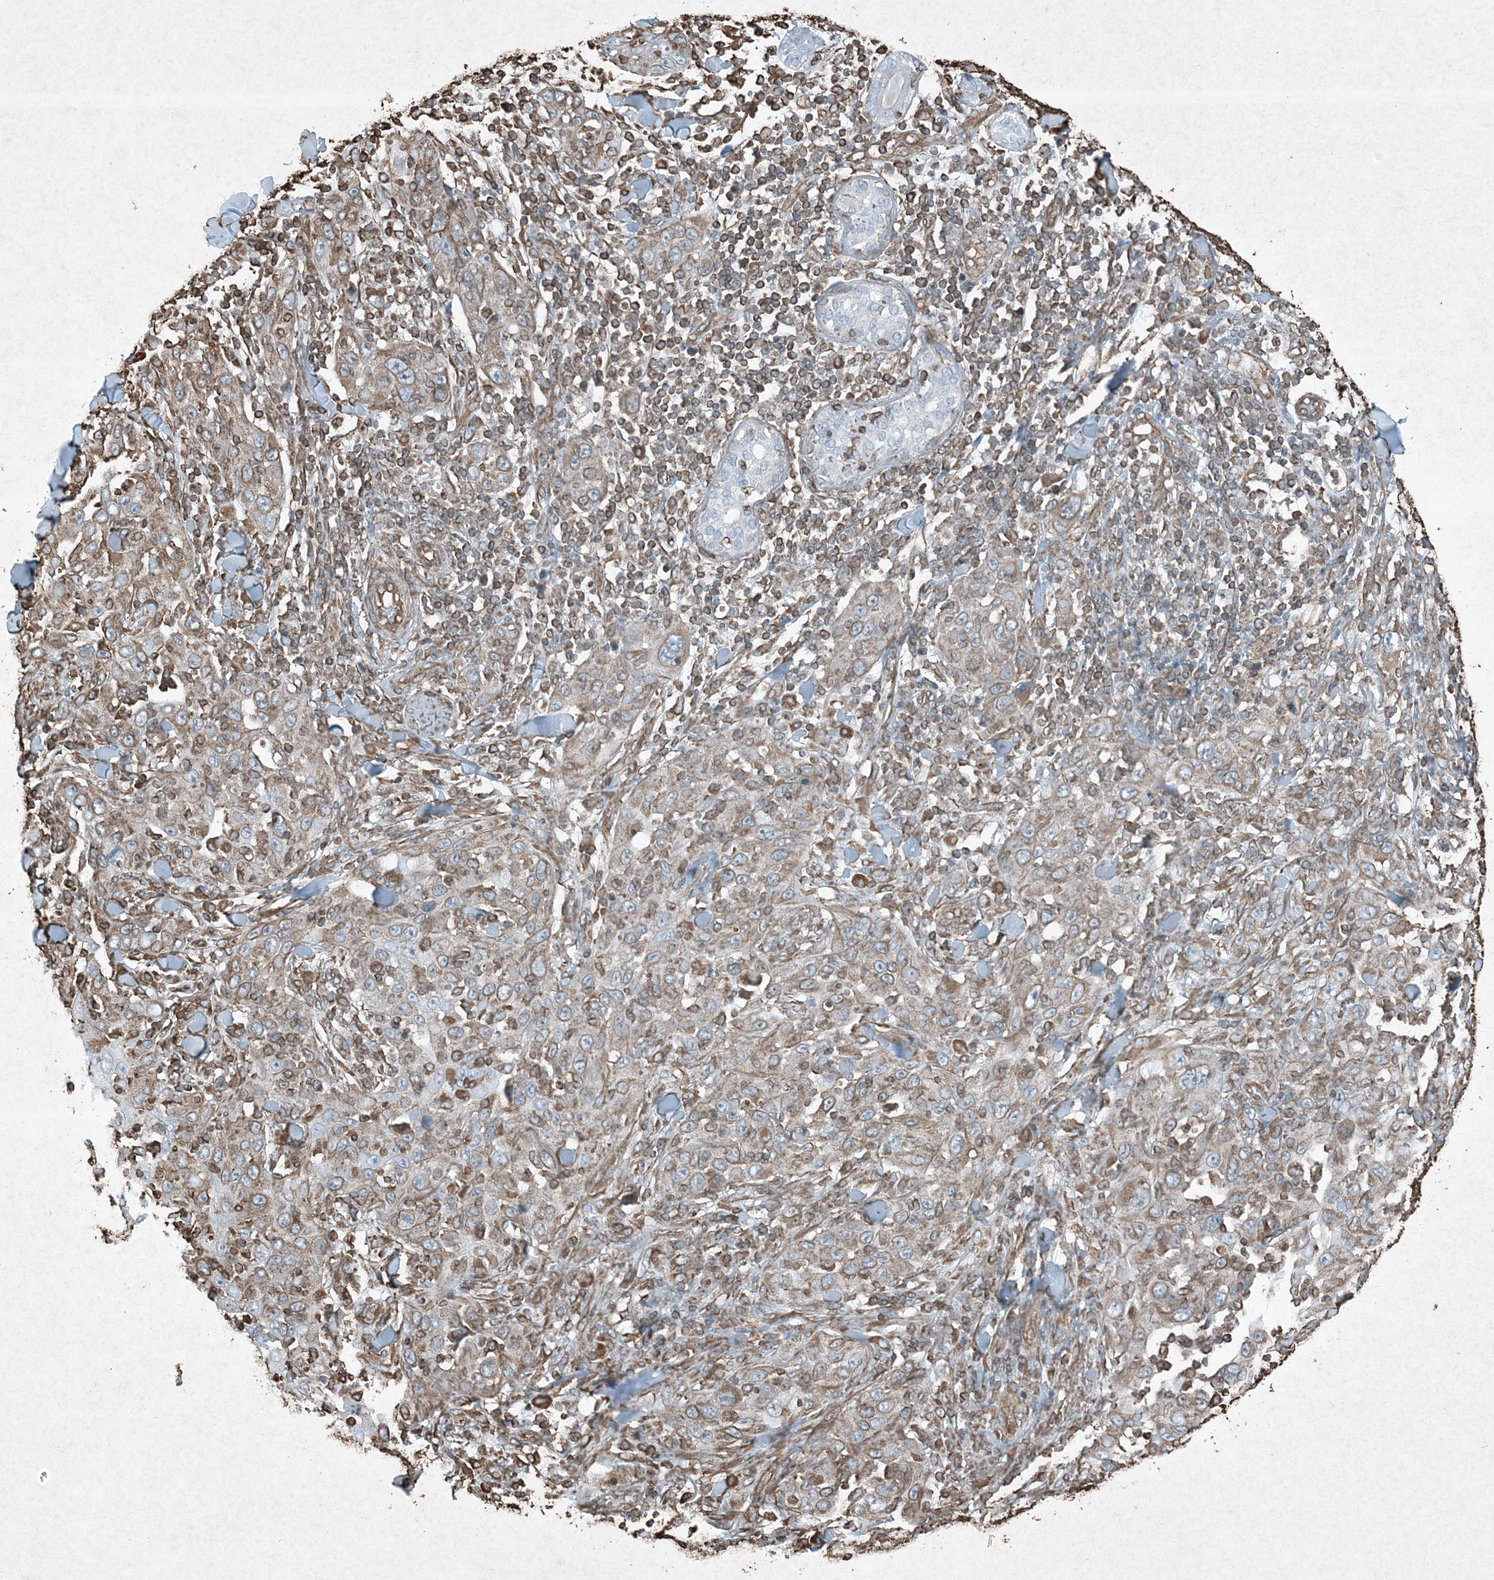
{"staining": {"intensity": "moderate", "quantity": "25%-75%", "location": "cytoplasmic/membranous"}, "tissue": "skin cancer", "cell_type": "Tumor cells", "image_type": "cancer", "snomed": [{"axis": "morphology", "description": "Squamous cell carcinoma, NOS"}, {"axis": "topography", "description": "Skin"}], "caption": "This histopathology image exhibits IHC staining of human squamous cell carcinoma (skin), with medium moderate cytoplasmic/membranous staining in approximately 25%-75% of tumor cells.", "gene": "RYK", "patient": {"sex": "female", "age": 88}}